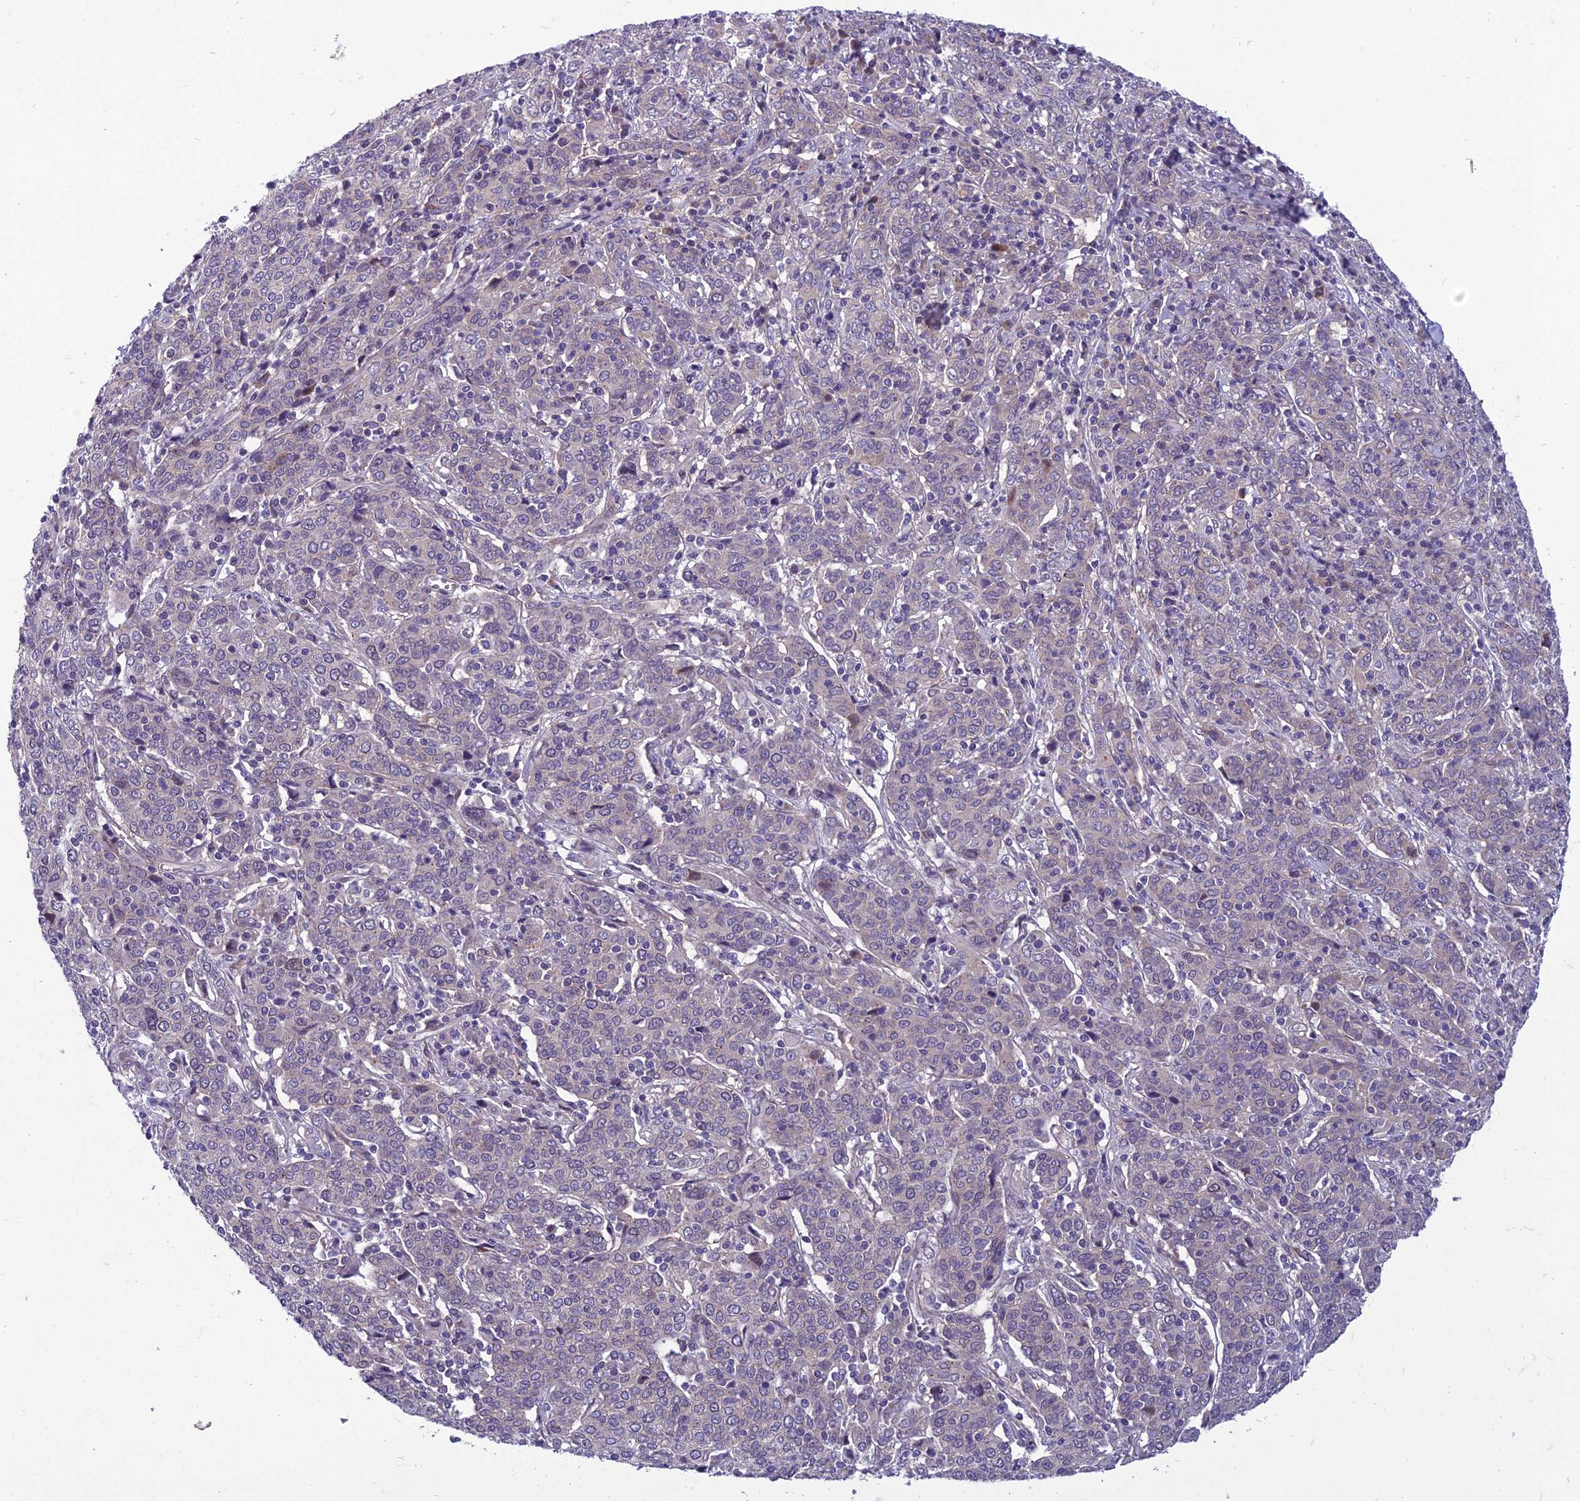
{"staining": {"intensity": "negative", "quantity": "none", "location": "none"}, "tissue": "cervical cancer", "cell_type": "Tumor cells", "image_type": "cancer", "snomed": [{"axis": "morphology", "description": "Squamous cell carcinoma, NOS"}, {"axis": "topography", "description": "Cervix"}], "caption": "IHC image of neoplastic tissue: cervical cancer stained with DAB demonstrates no significant protein expression in tumor cells. (DAB immunohistochemistry (IHC), high magnification).", "gene": "GAB4", "patient": {"sex": "female", "age": 67}}